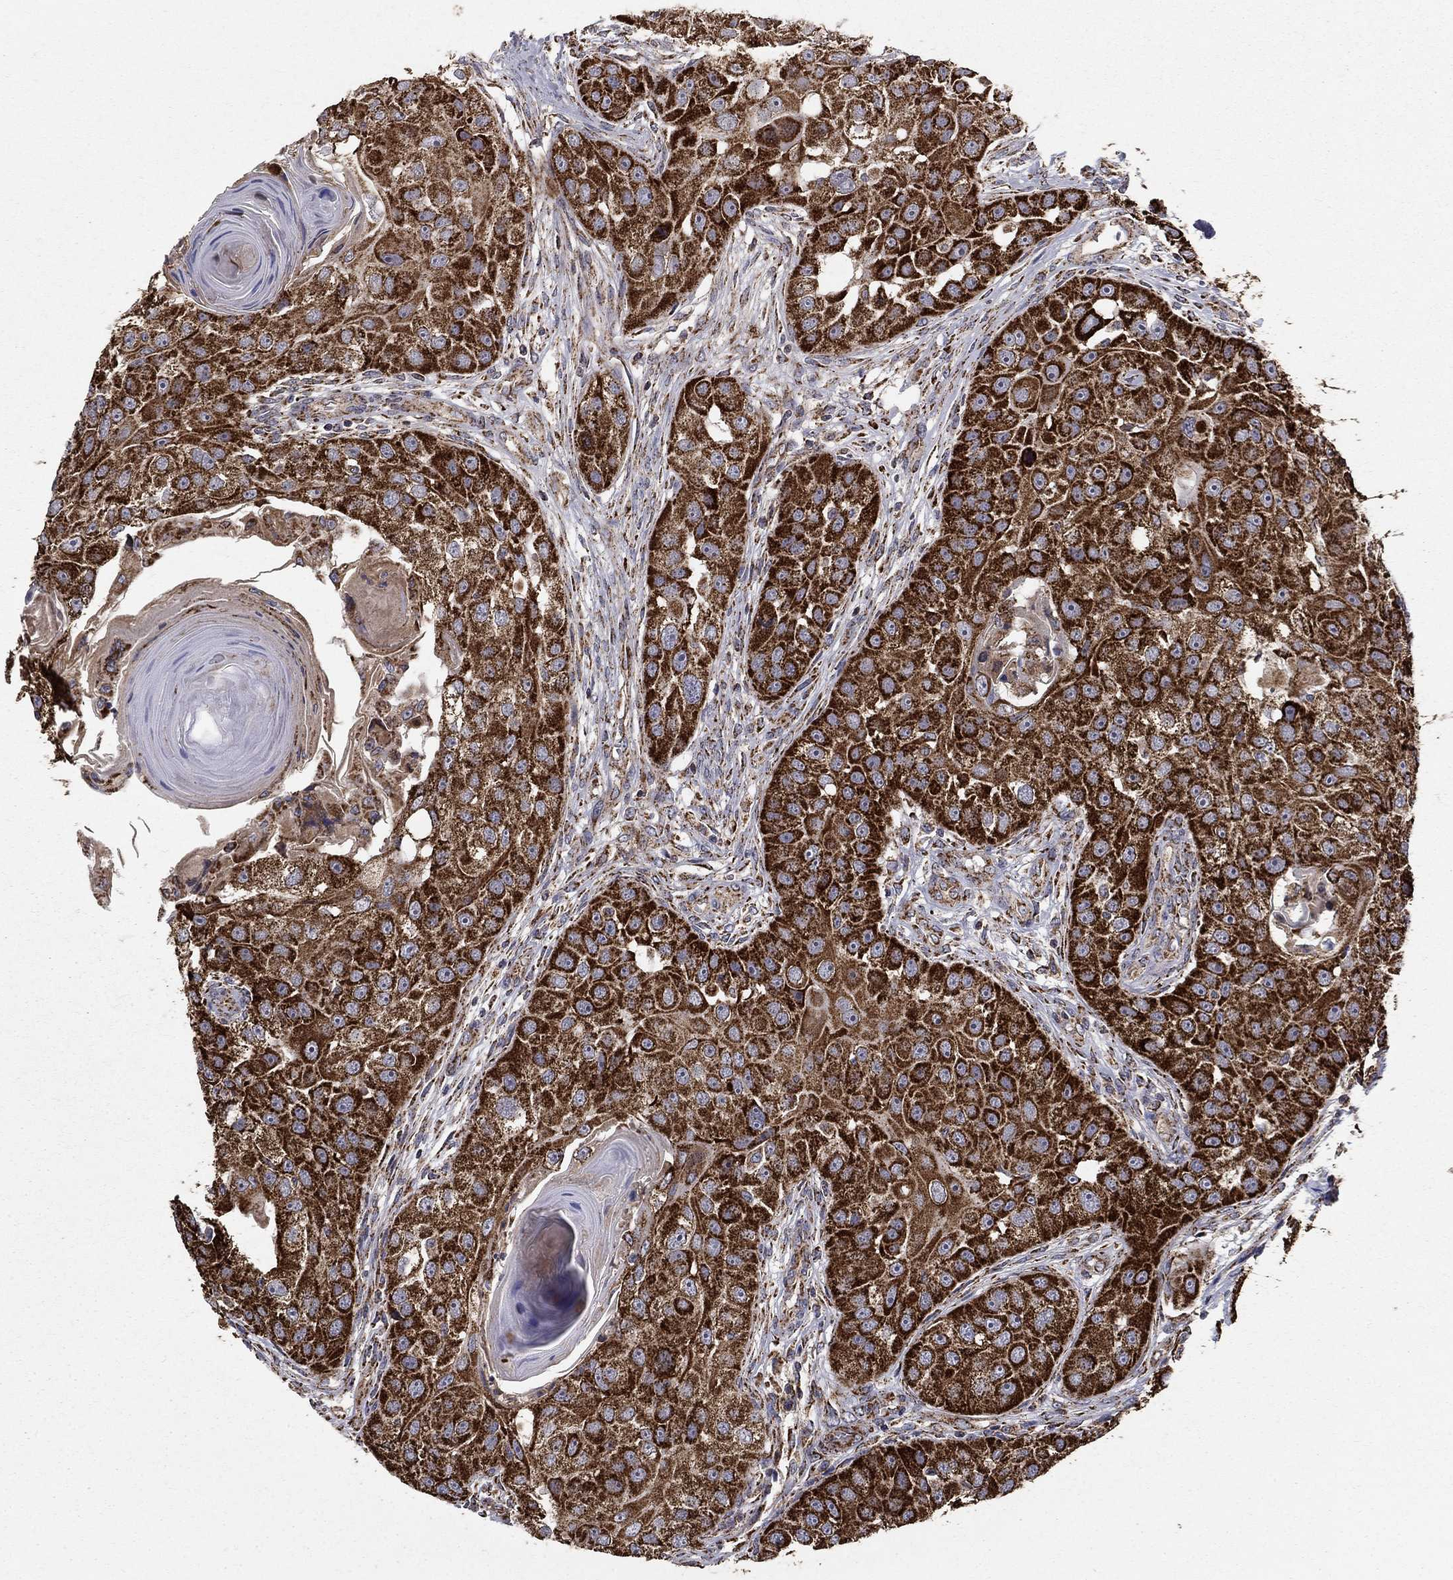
{"staining": {"intensity": "strong", "quantity": ">75%", "location": "cytoplasmic/membranous"}, "tissue": "head and neck cancer", "cell_type": "Tumor cells", "image_type": "cancer", "snomed": [{"axis": "morphology", "description": "Normal tissue, NOS"}, {"axis": "morphology", "description": "Squamous cell carcinoma, NOS"}, {"axis": "topography", "description": "Skeletal muscle"}, {"axis": "topography", "description": "Head-Neck"}], "caption": "Protein expression analysis of head and neck cancer (squamous cell carcinoma) demonstrates strong cytoplasmic/membranous staining in approximately >75% of tumor cells.", "gene": "GCSH", "patient": {"sex": "male", "age": 51}}